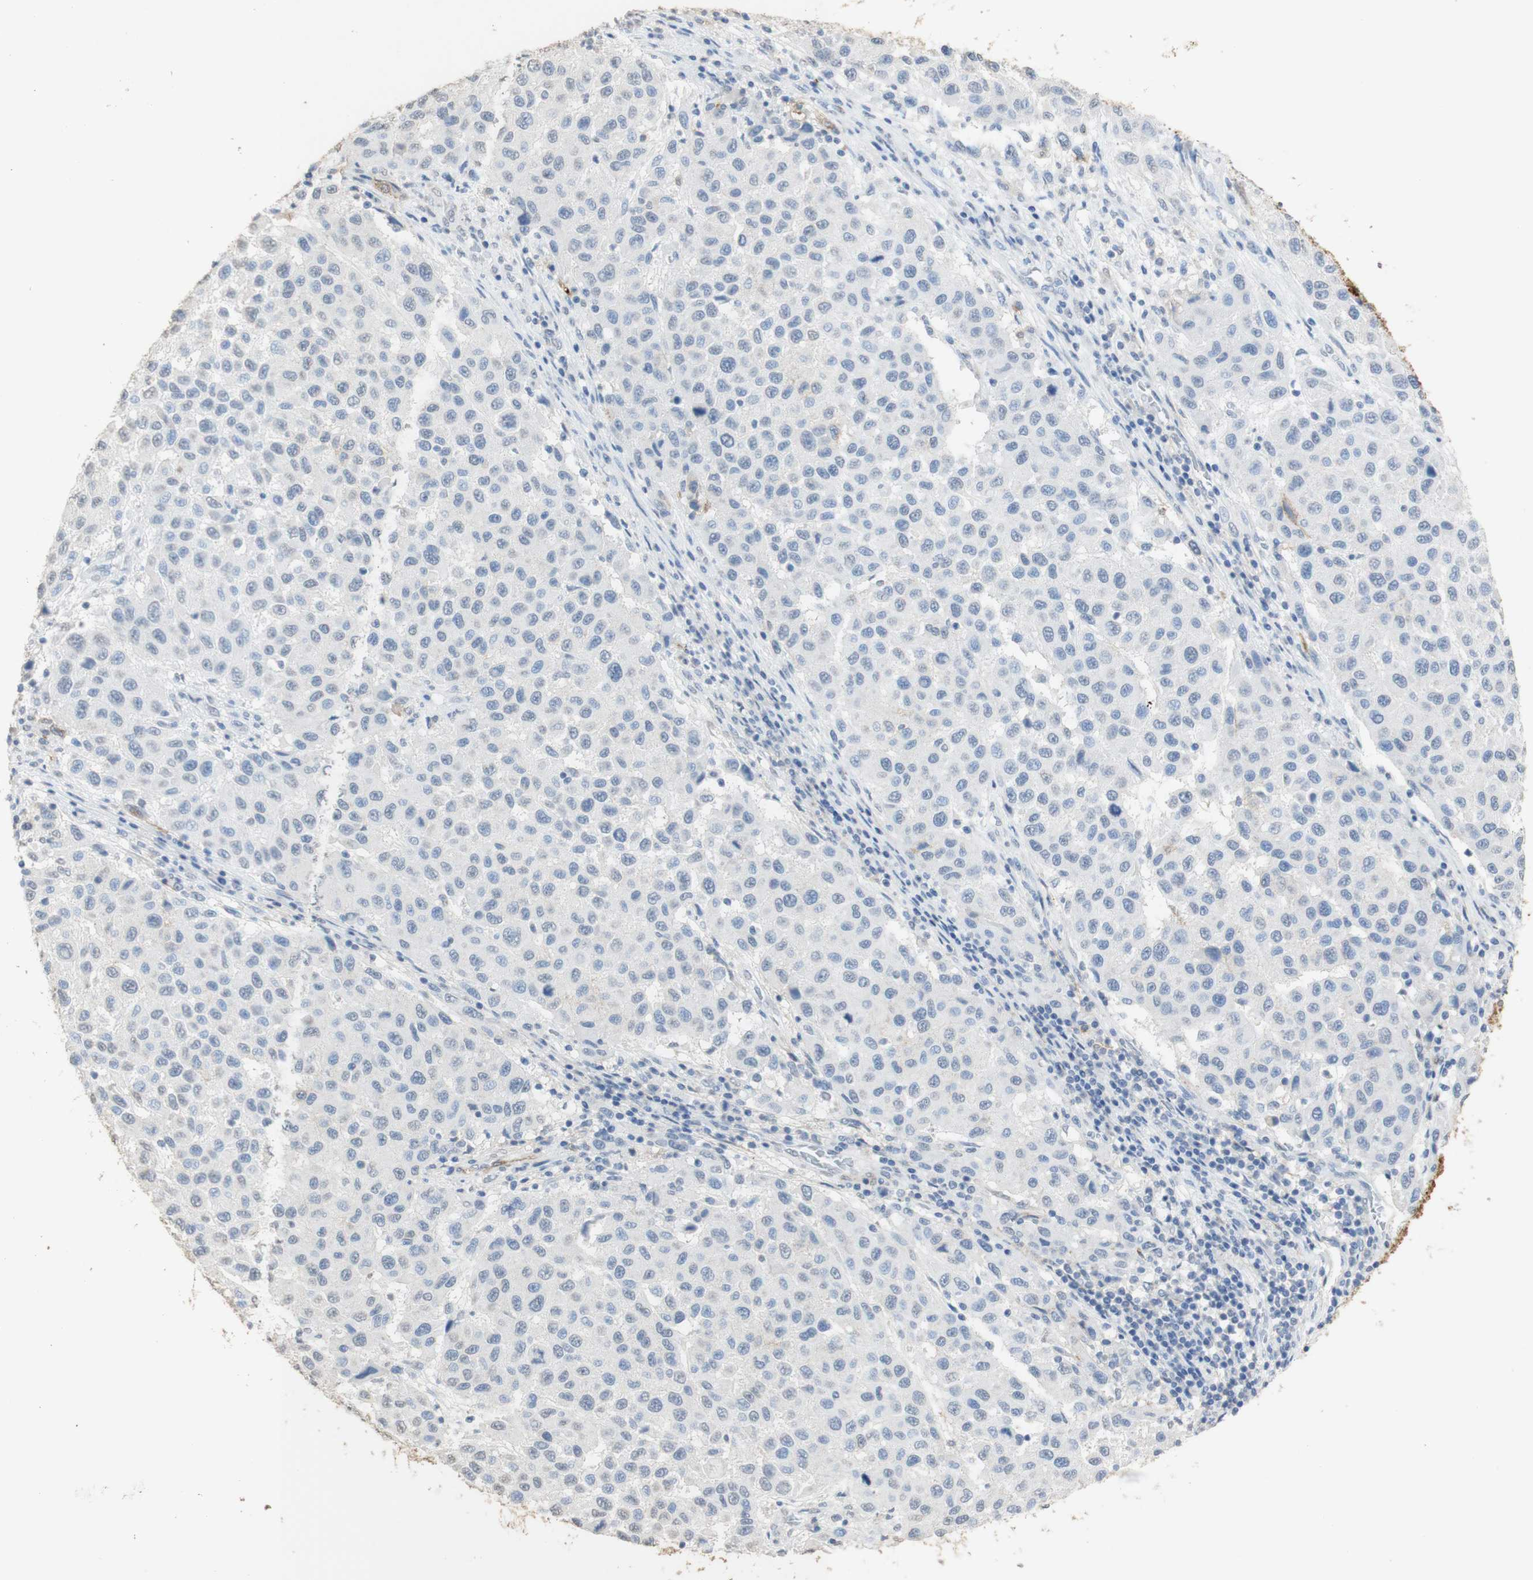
{"staining": {"intensity": "negative", "quantity": "none", "location": "none"}, "tissue": "melanoma", "cell_type": "Tumor cells", "image_type": "cancer", "snomed": [{"axis": "morphology", "description": "Malignant melanoma, Metastatic site"}, {"axis": "topography", "description": "Lymph node"}], "caption": "The immunohistochemistry (IHC) histopathology image has no significant staining in tumor cells of melanoma tissue.", "gene": "L1CAM", "patient": {"sex": "male", "age": 61}}